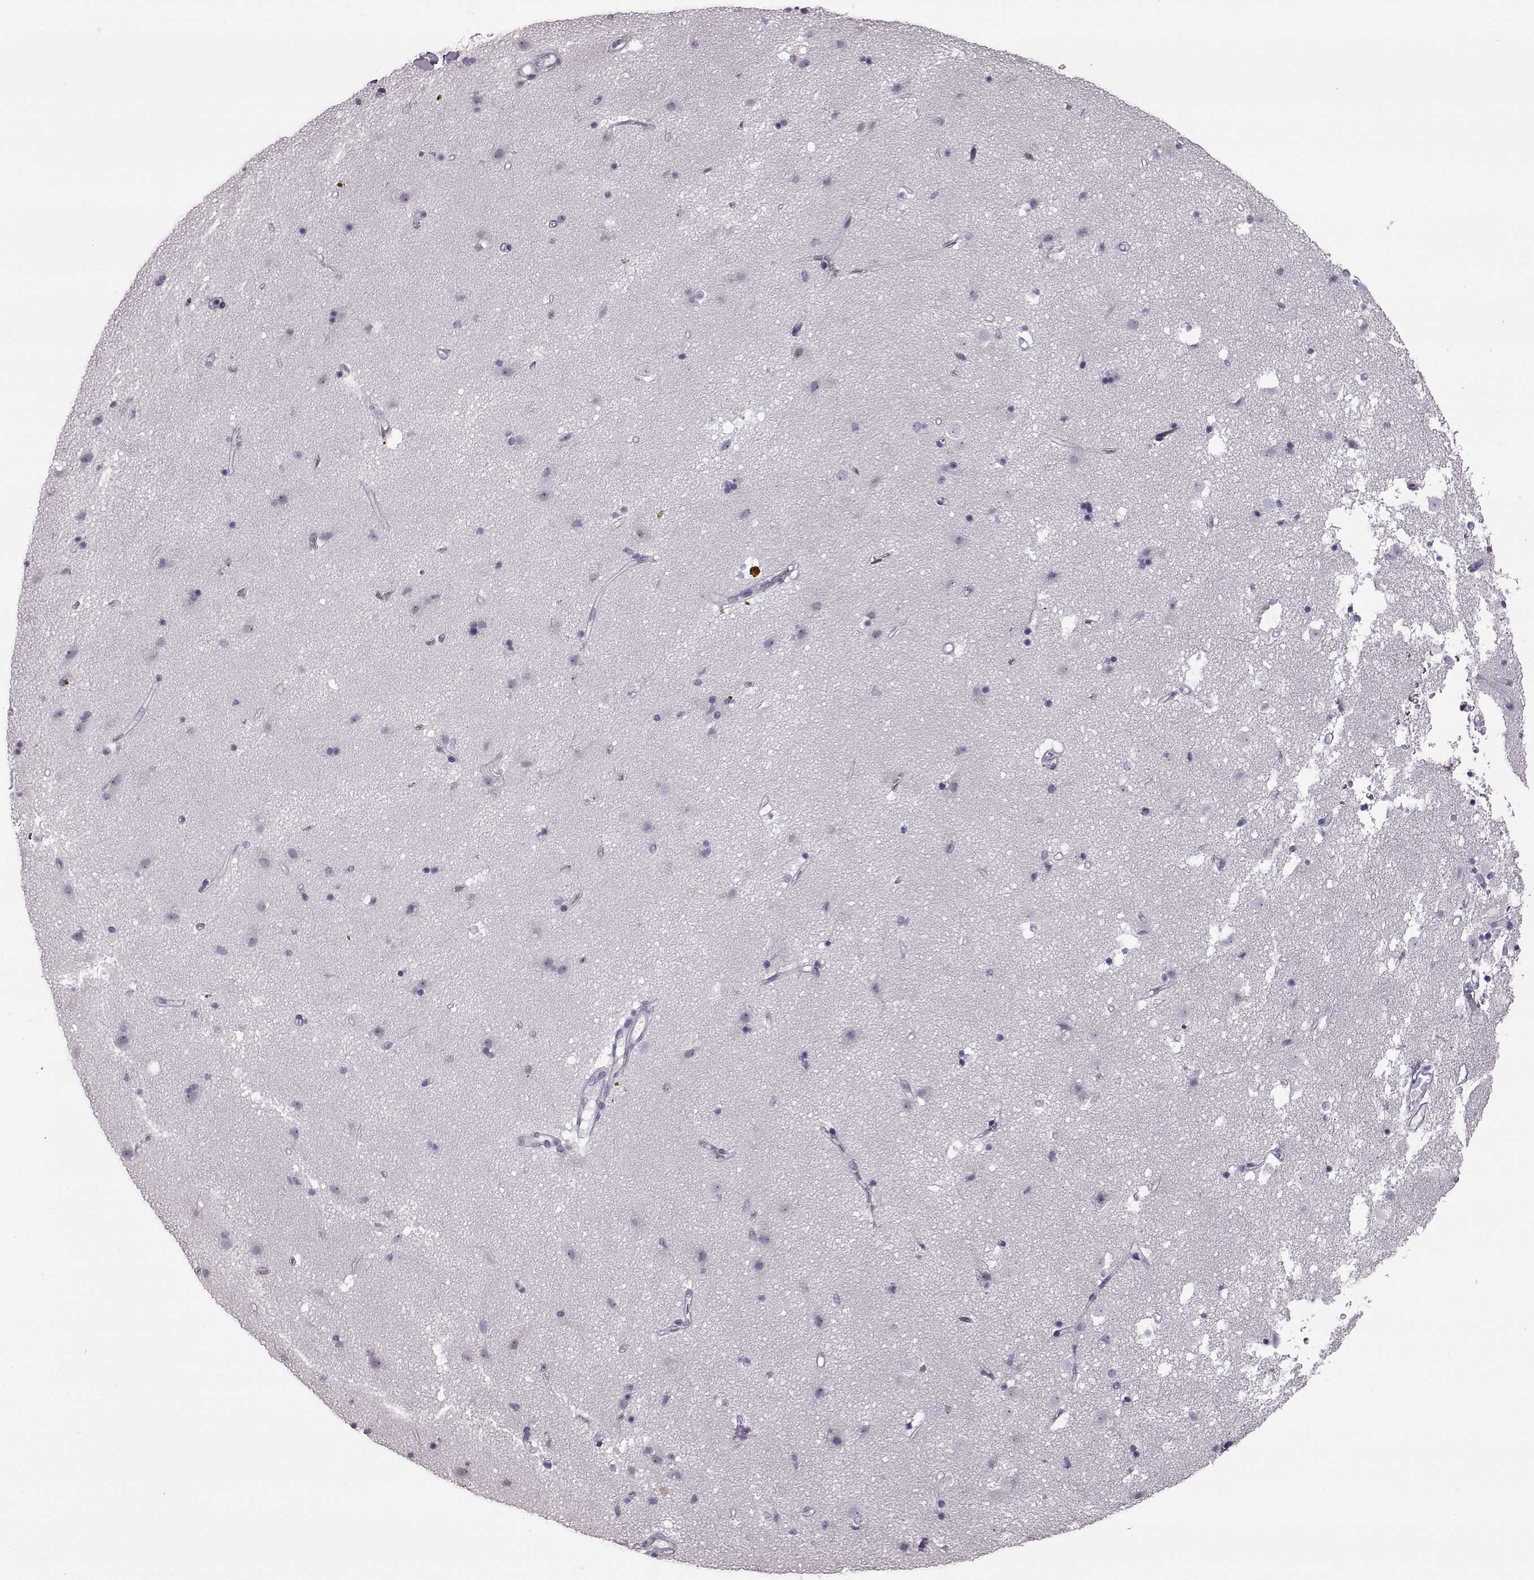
{"staining": {"intensity": "negative", "quantity": "none", "location": "none"}, "tissue": "caudate", "cell_type": "Glial cells", "image_type": "normal", "snomed": [{"axis": "morphology", "description": "Normal tissue, NOS"}, {"axis": "topography", "description": "Lateral ventricle wall"}], "caption": "Glial cells show no significant expression in normal caudate. (Brightfield microscopy of DAB IHC at high magnification).", "gene": "PRPH2", "patient": {"sex": "female", "age": 71}}